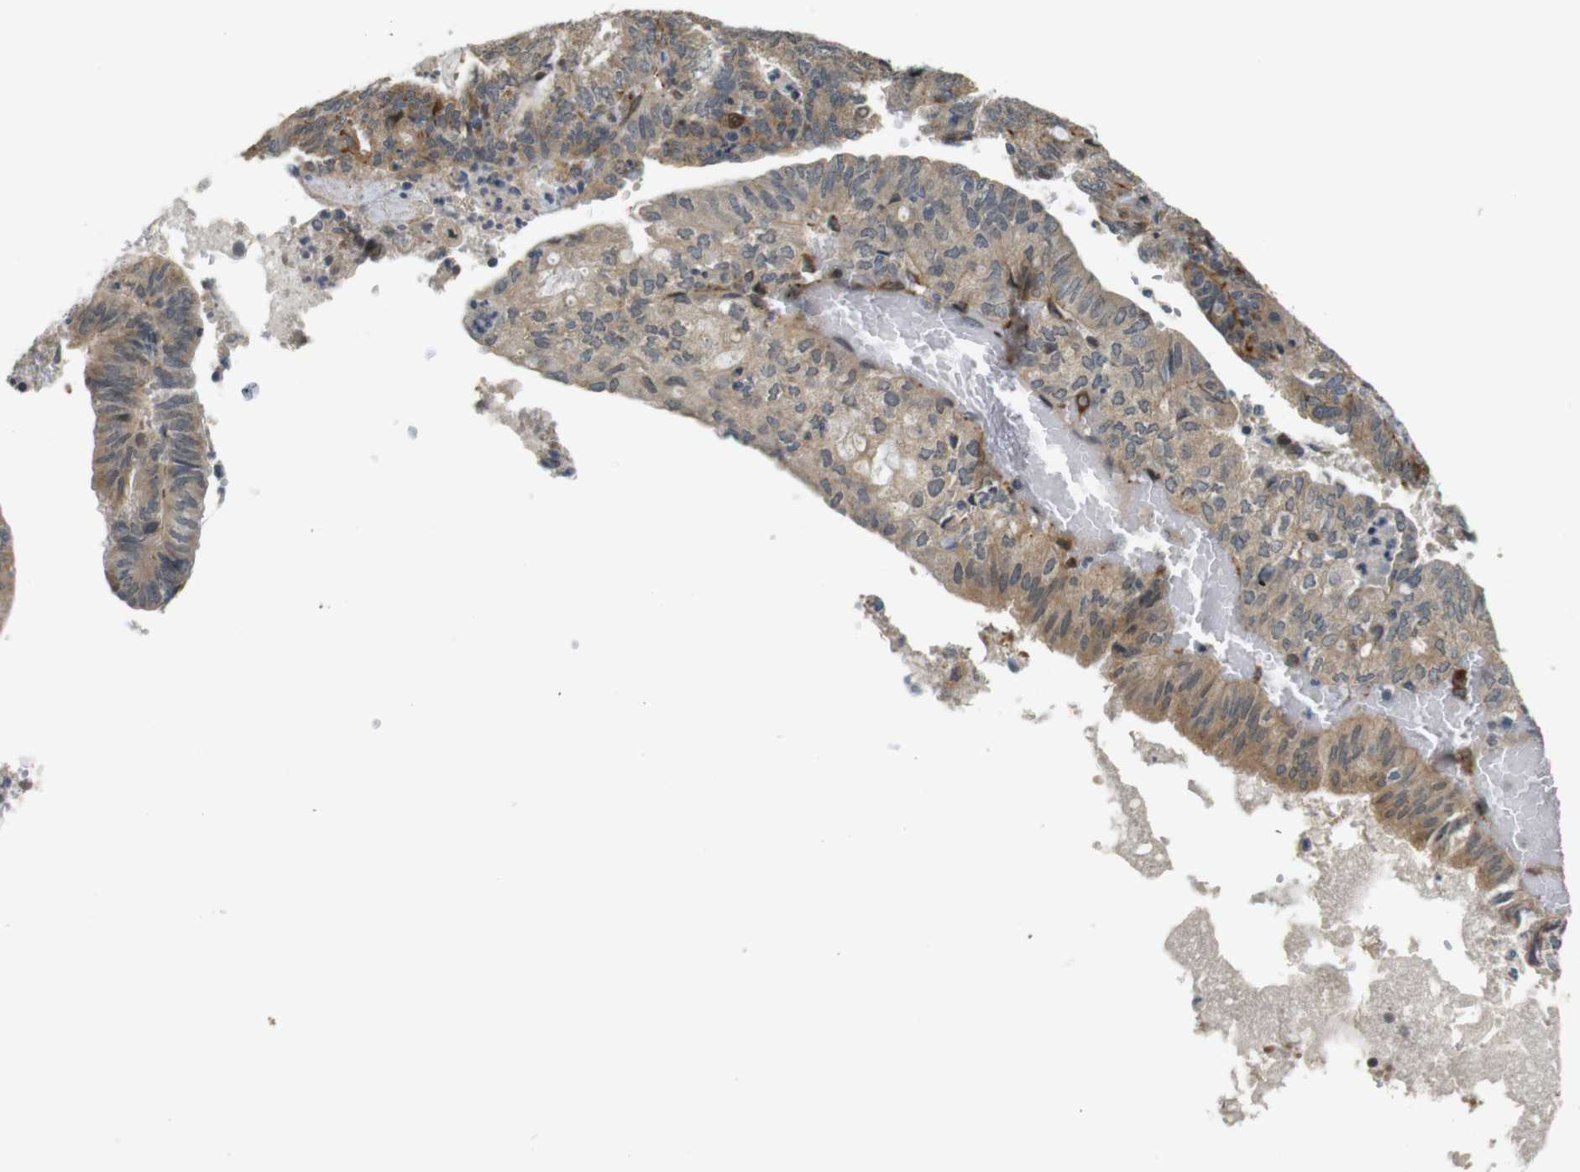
{"staining": {"intensity": "weak", "quantity": ">75%", "location": "cytoplasmic/membranous"}, "tissue": "endometrial cancer", "cell_type": "Tumor cells", "image_type": "cancer", "snomed": [{"axis": "morphology", "description": "Adenocarcinoma, NOS"}, {"axis": "topography", "description": "Uterus"}], "caption": "The micrograph exhibits staining of endometrial cancer, revealing weak cytoplasmic/membranous protein staining (brown color) within tumor cells.", "gene": "TSPAN9", "patient": {"sex": "female", "age": 60}}